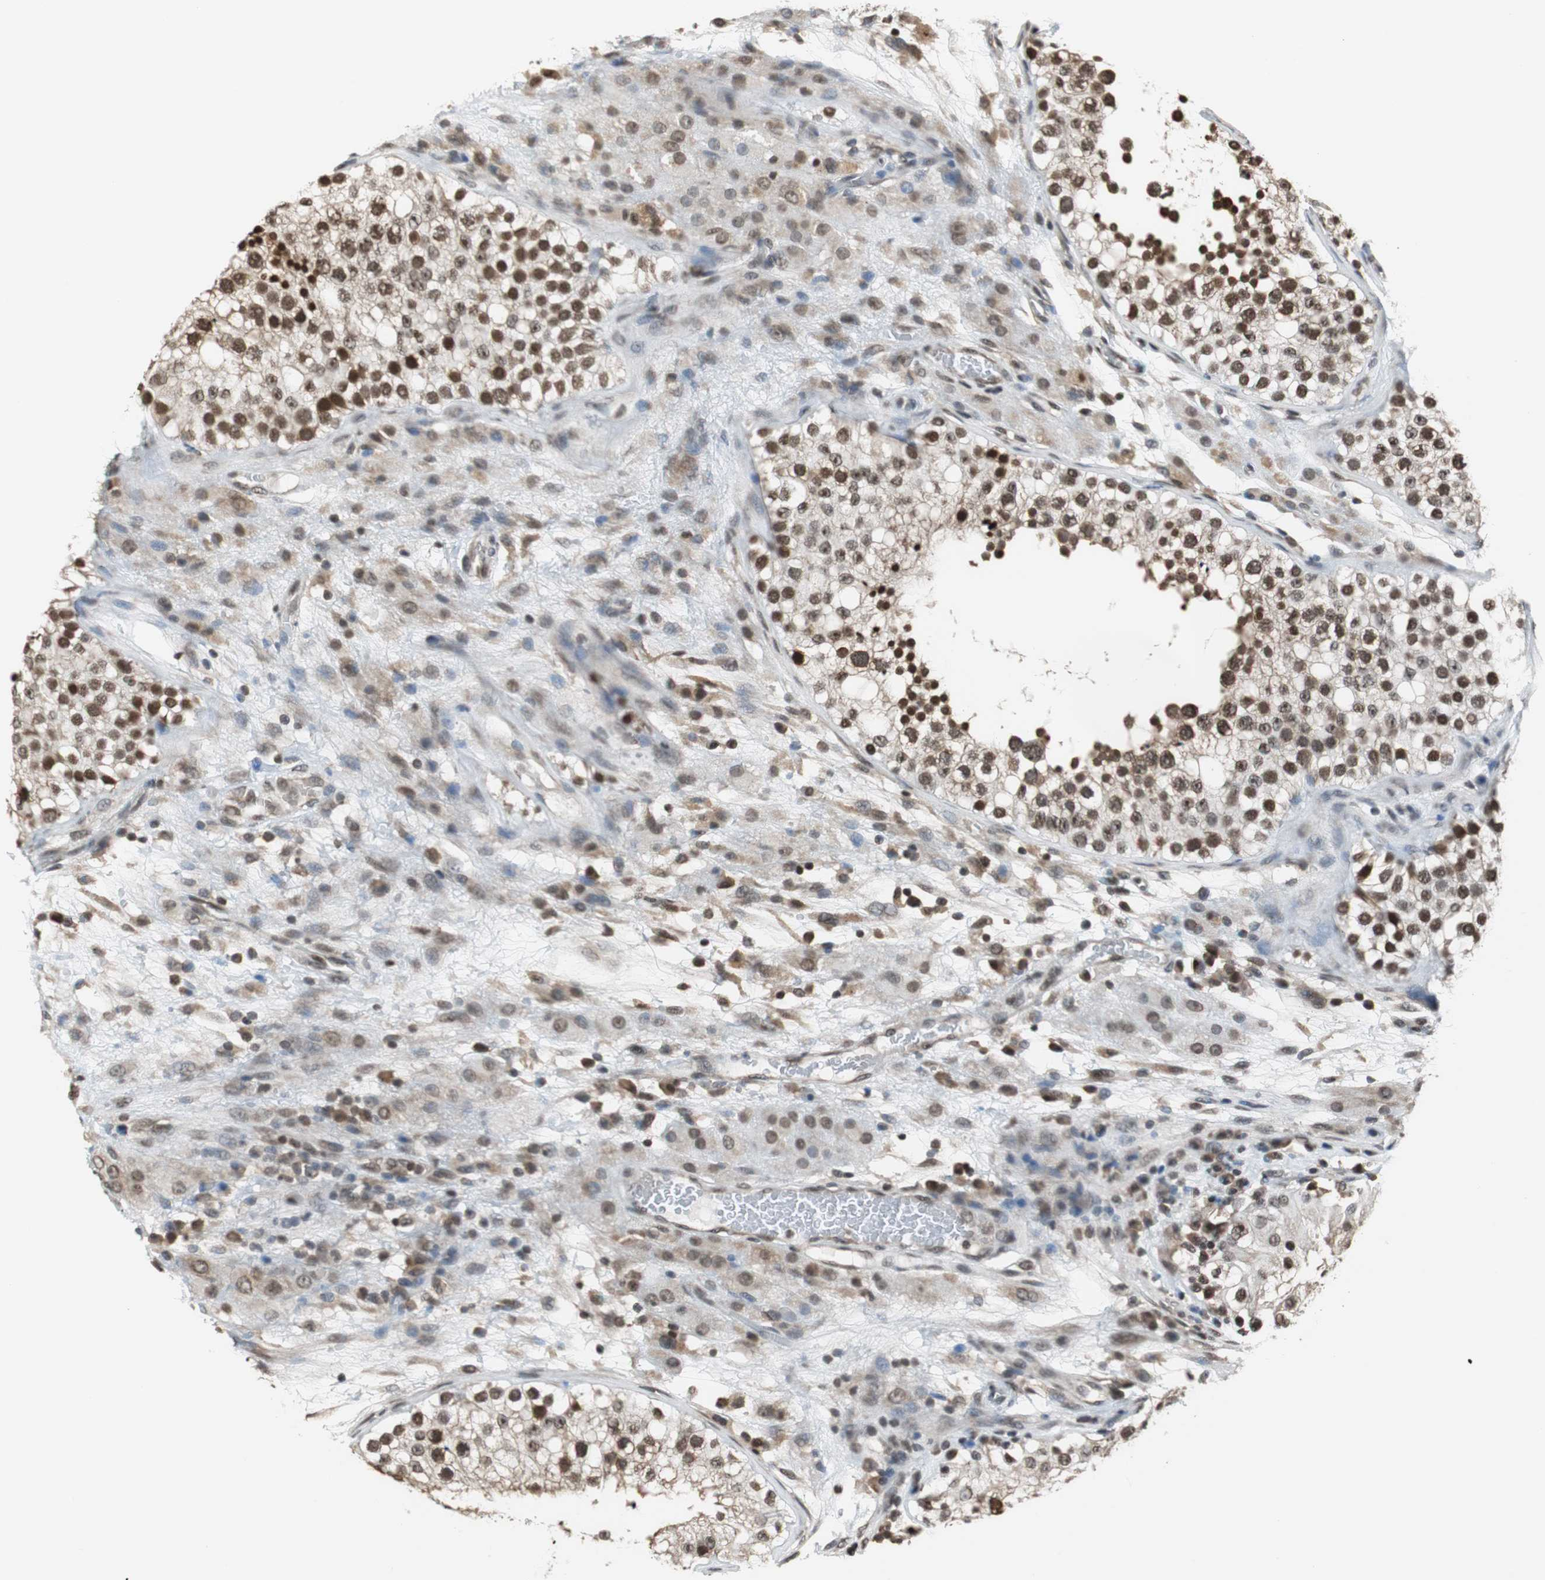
{"staining": {"intensity": "strong", "quantity": ">75%", "location": "nuclear"}, "tissue": "testis", "cell_type": "Cells in seminiferous ducts", "image_type": "normal", "snomed": [{"axis": "morphology", "description": "Normal tissue, NOS"}, {"axis": "topography", "description": "Testis"}], "caption": "IHC image of unremarkable testis: testis stained using immunohistochemistry (IHC) reveals high levels of strong protein expression localized specifically in the nuclear of cells in seminiferous ducts, appearing as a nuclear brown color.", "gene": "REST", "patient": {"sex": "male", "age": 26}}